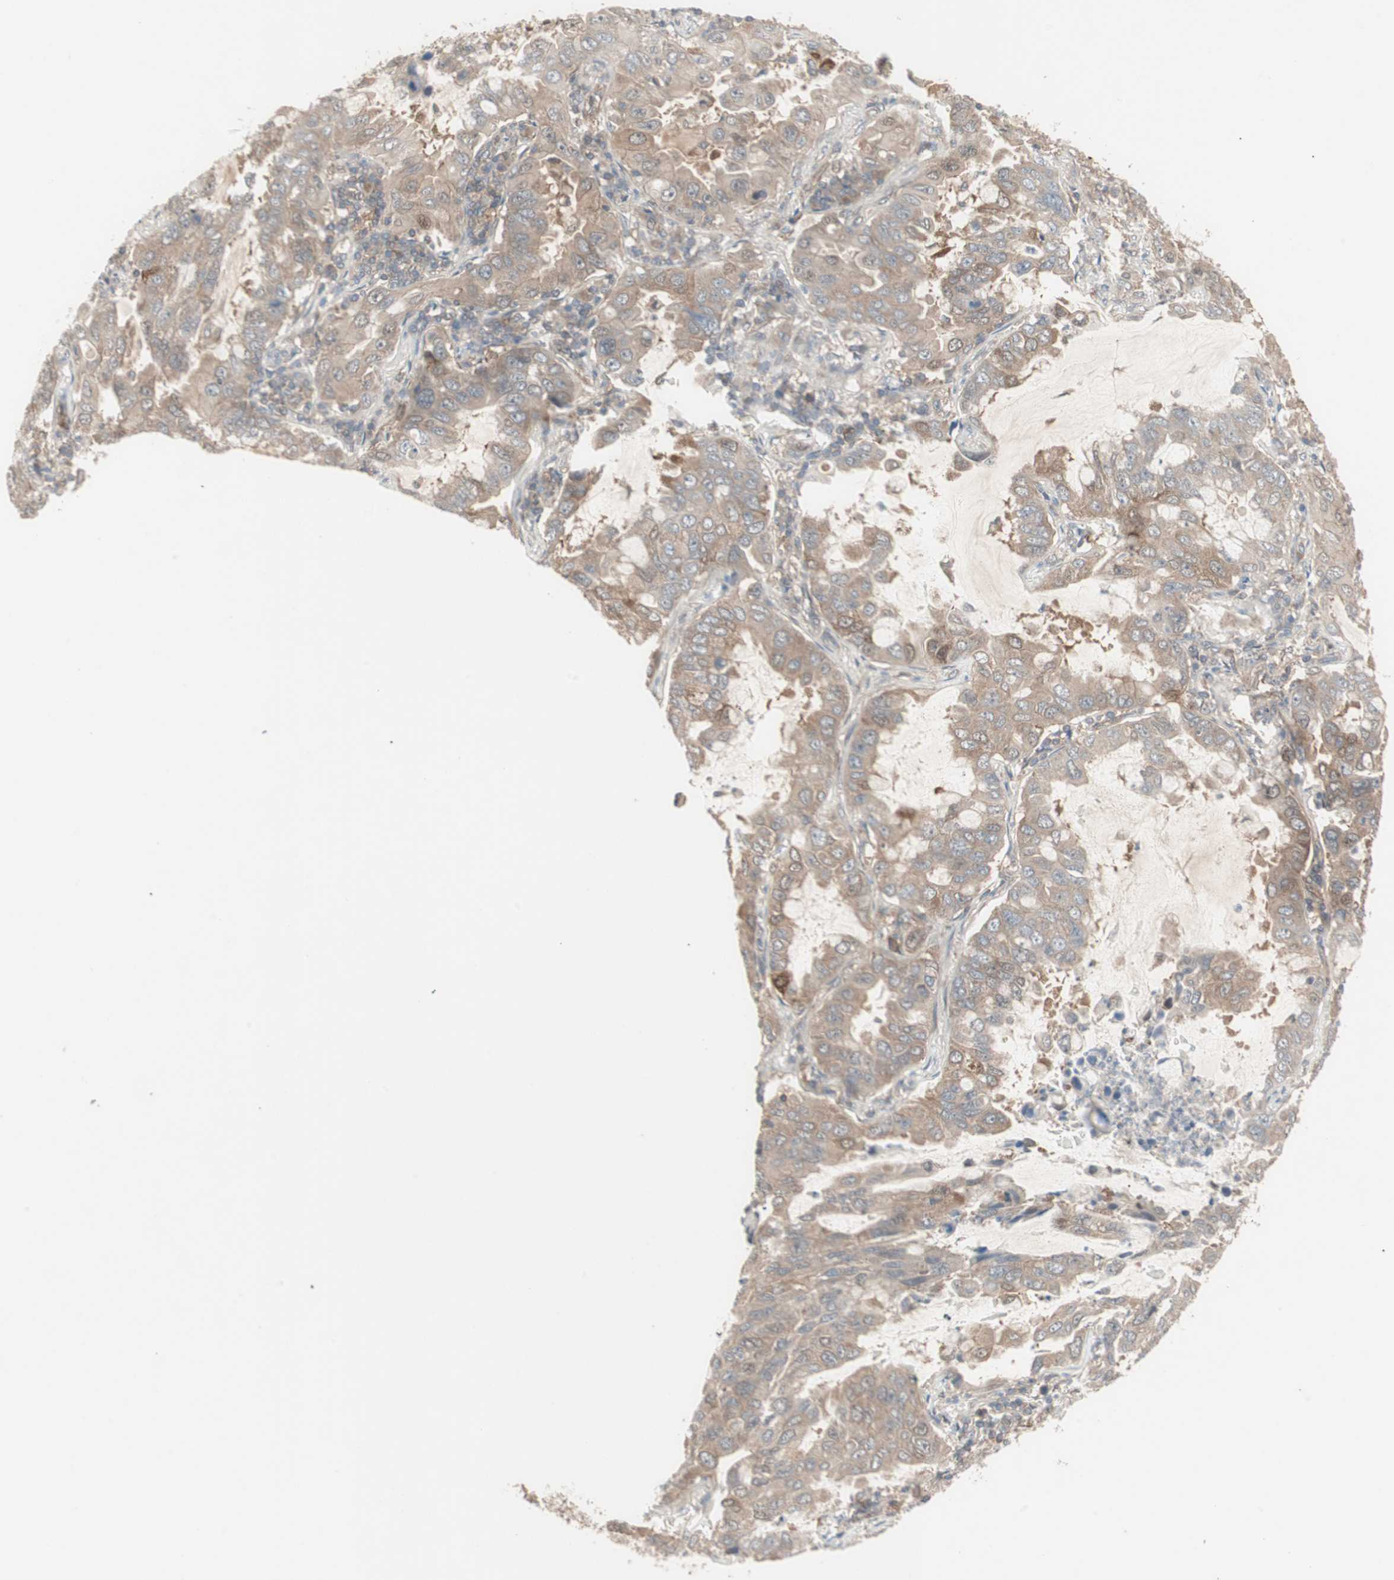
{"staining": {"intensity": "weak", "quantity": ">75%", "location": "cytoplasmic/membranous"}, "tissue": "lung cancer", "cell_type": "Tumor cells", "image_type": "cancer", "snomed": [{"axis": "morphology", "description": "Adenocarcinoma, NOS"}, {"axis": "topography", "description": "Lung"}], "caption": "Immunohistochemical staining of human lung cancer (adenocarcinoma) shows low levels of weak cytoplasmic/membranous protein positivity in approximately >75% of tumor cells. (IHC, brightfield microscopy, high magnification).", "gene": "PFDN1", "patient": {"sex": "male", "age": 64}}